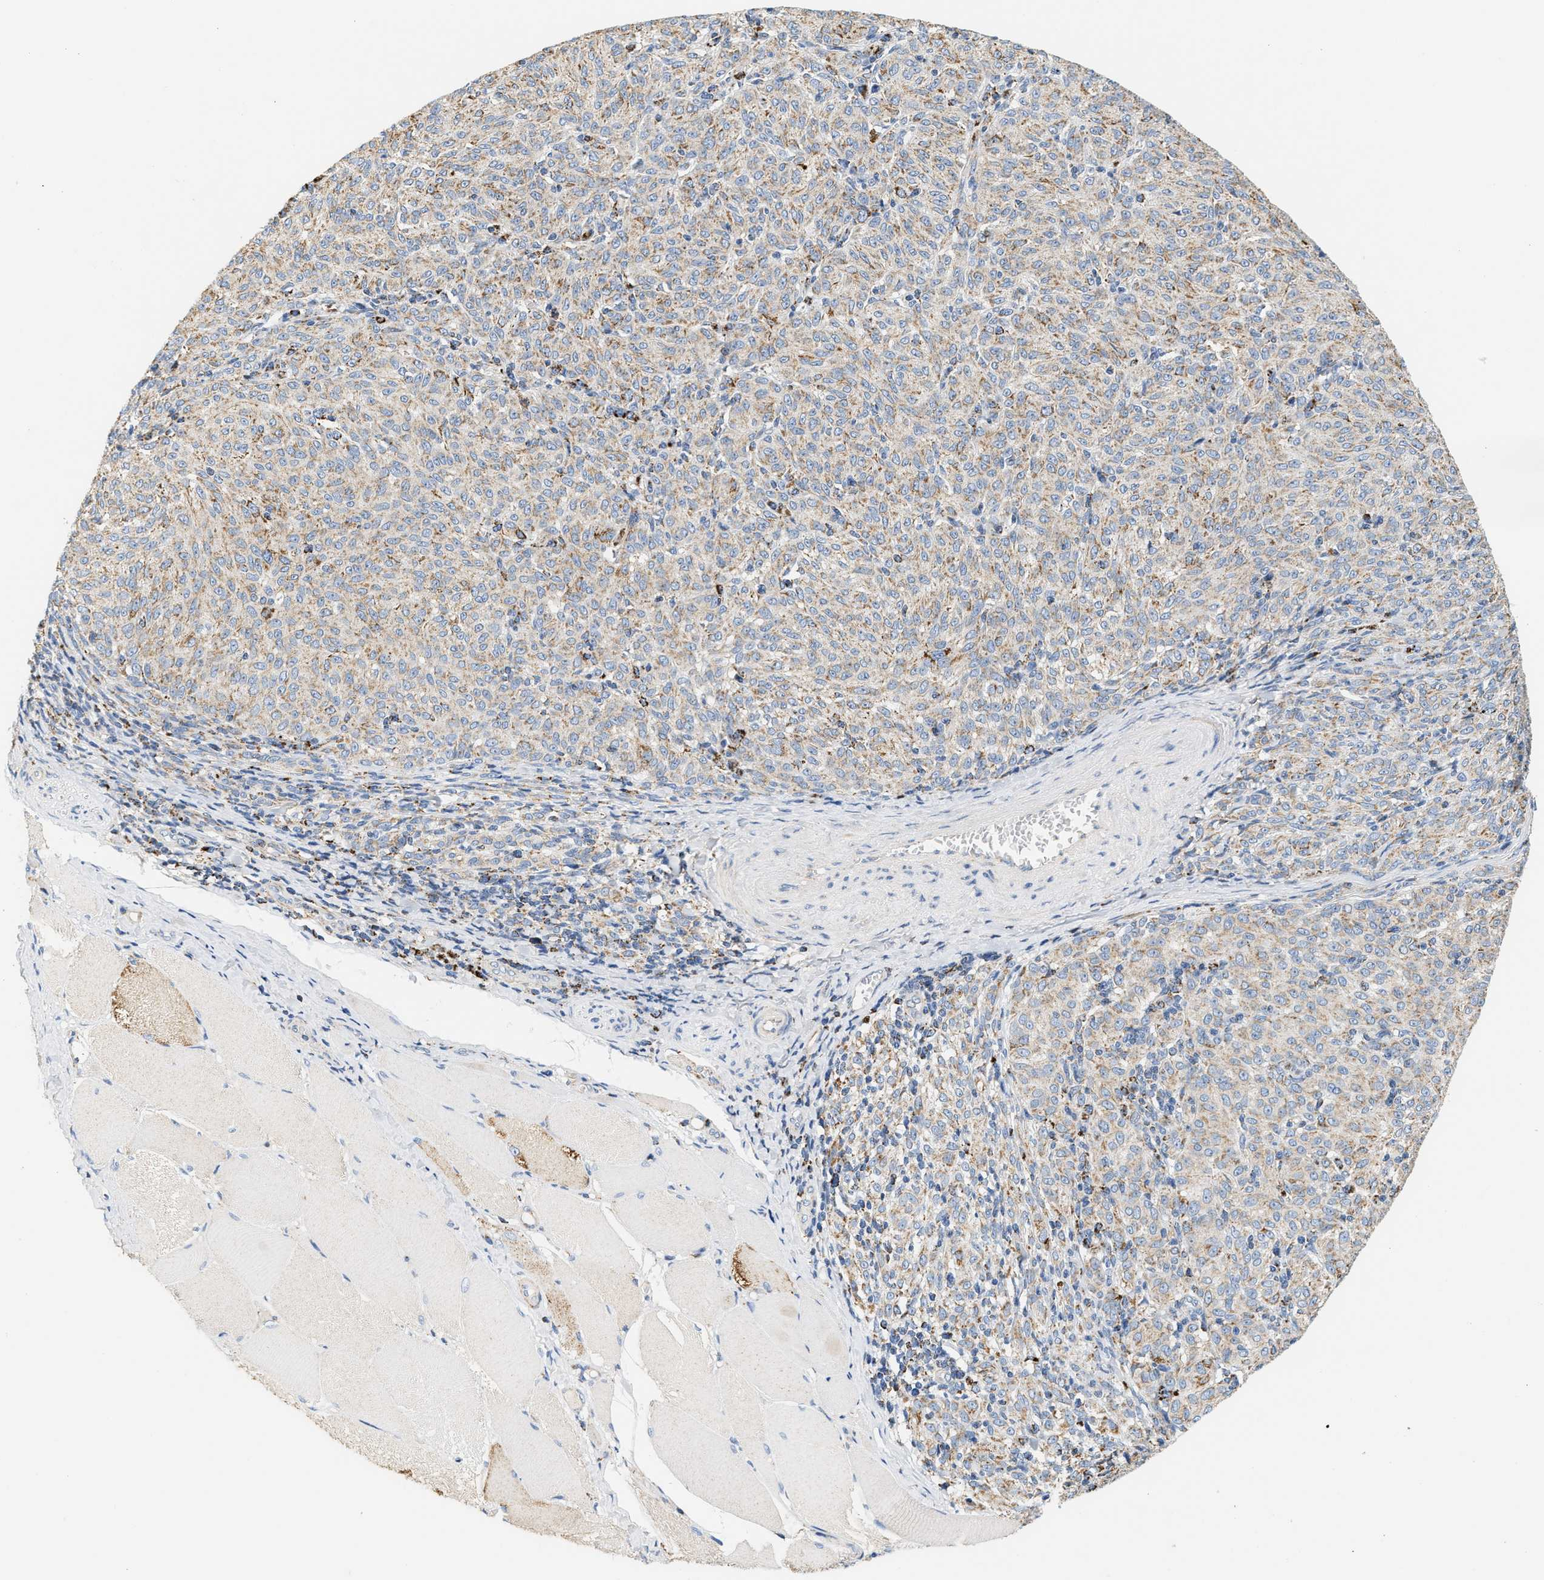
{"staining": {"intensity": "weak", "quantity": ">75%", "location": "cytoplasmic/membranous"}, "tissue": "melanoma", "cell_type": "Tumor cells", "image_type": "cancer", "snomed": [{"axis": "morphology", "description": "Malignant melanoma, NOS"}, {"axis": "topography", "description": "Skin"}], "caption": "Malignant melanoma stained with IHC exhibits weak cytoplasmic/membranous staining in approximately >75% of tumor cells.", "gene": "SHMT2", "patient": {"sex": "female", "age": 72}}